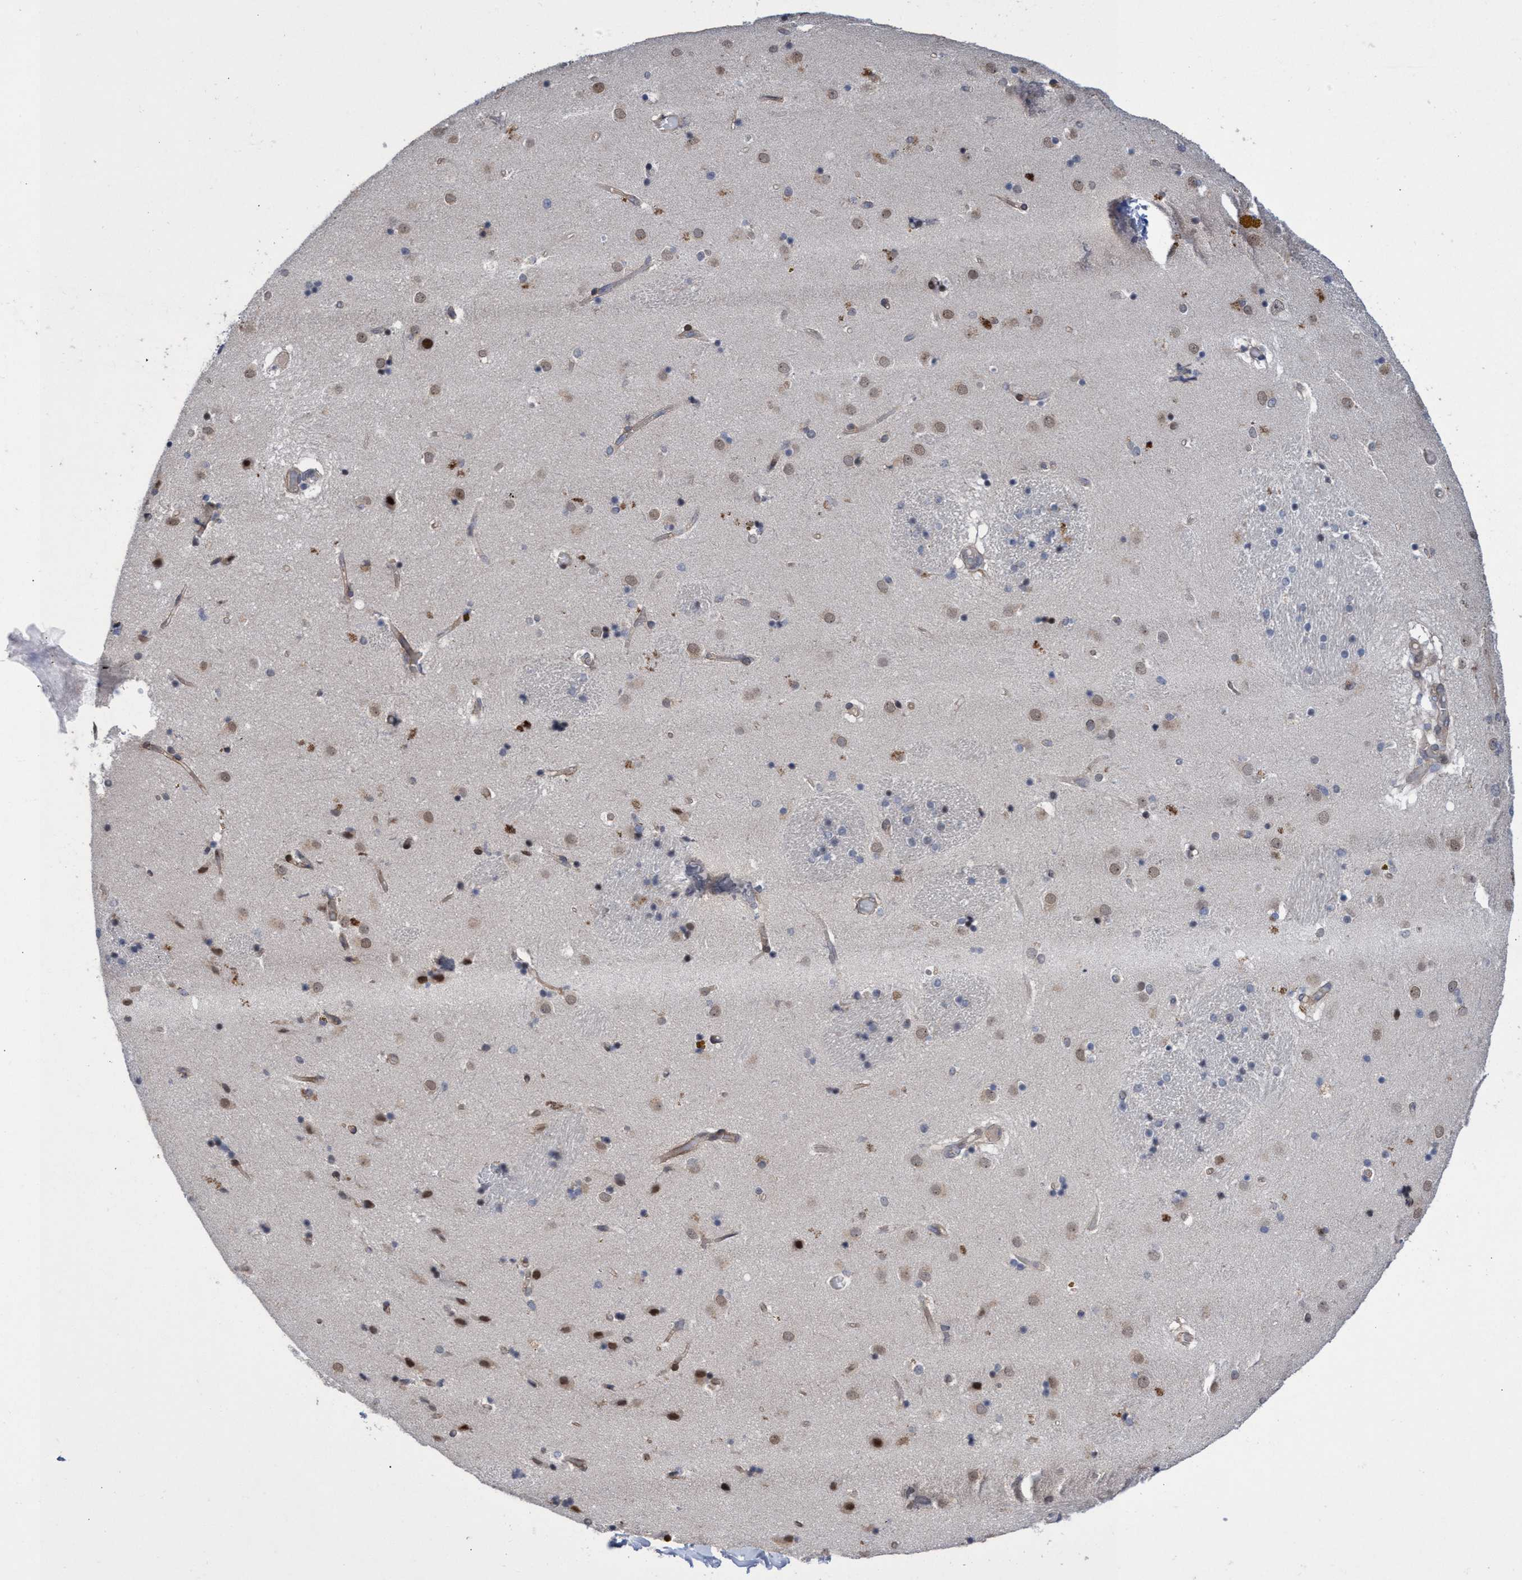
{"staining": {"intensity": "weak", "quantity": "<25%", "location": "nuclear"}, "tissue": "caudate", "cell_type": "Glial cells", "image_type": "normal", "snomed": [{"axis": "morphology", "description": "Normal tissue, NOS"}, {"axis": "topography", "description": "Lateral ventricle wall"}], "caption": "The photomicrograph shows no significant expression in glial cells of caudate.", "gene": "ZNF750", "patient": {"sex": "male", "age": 70}}